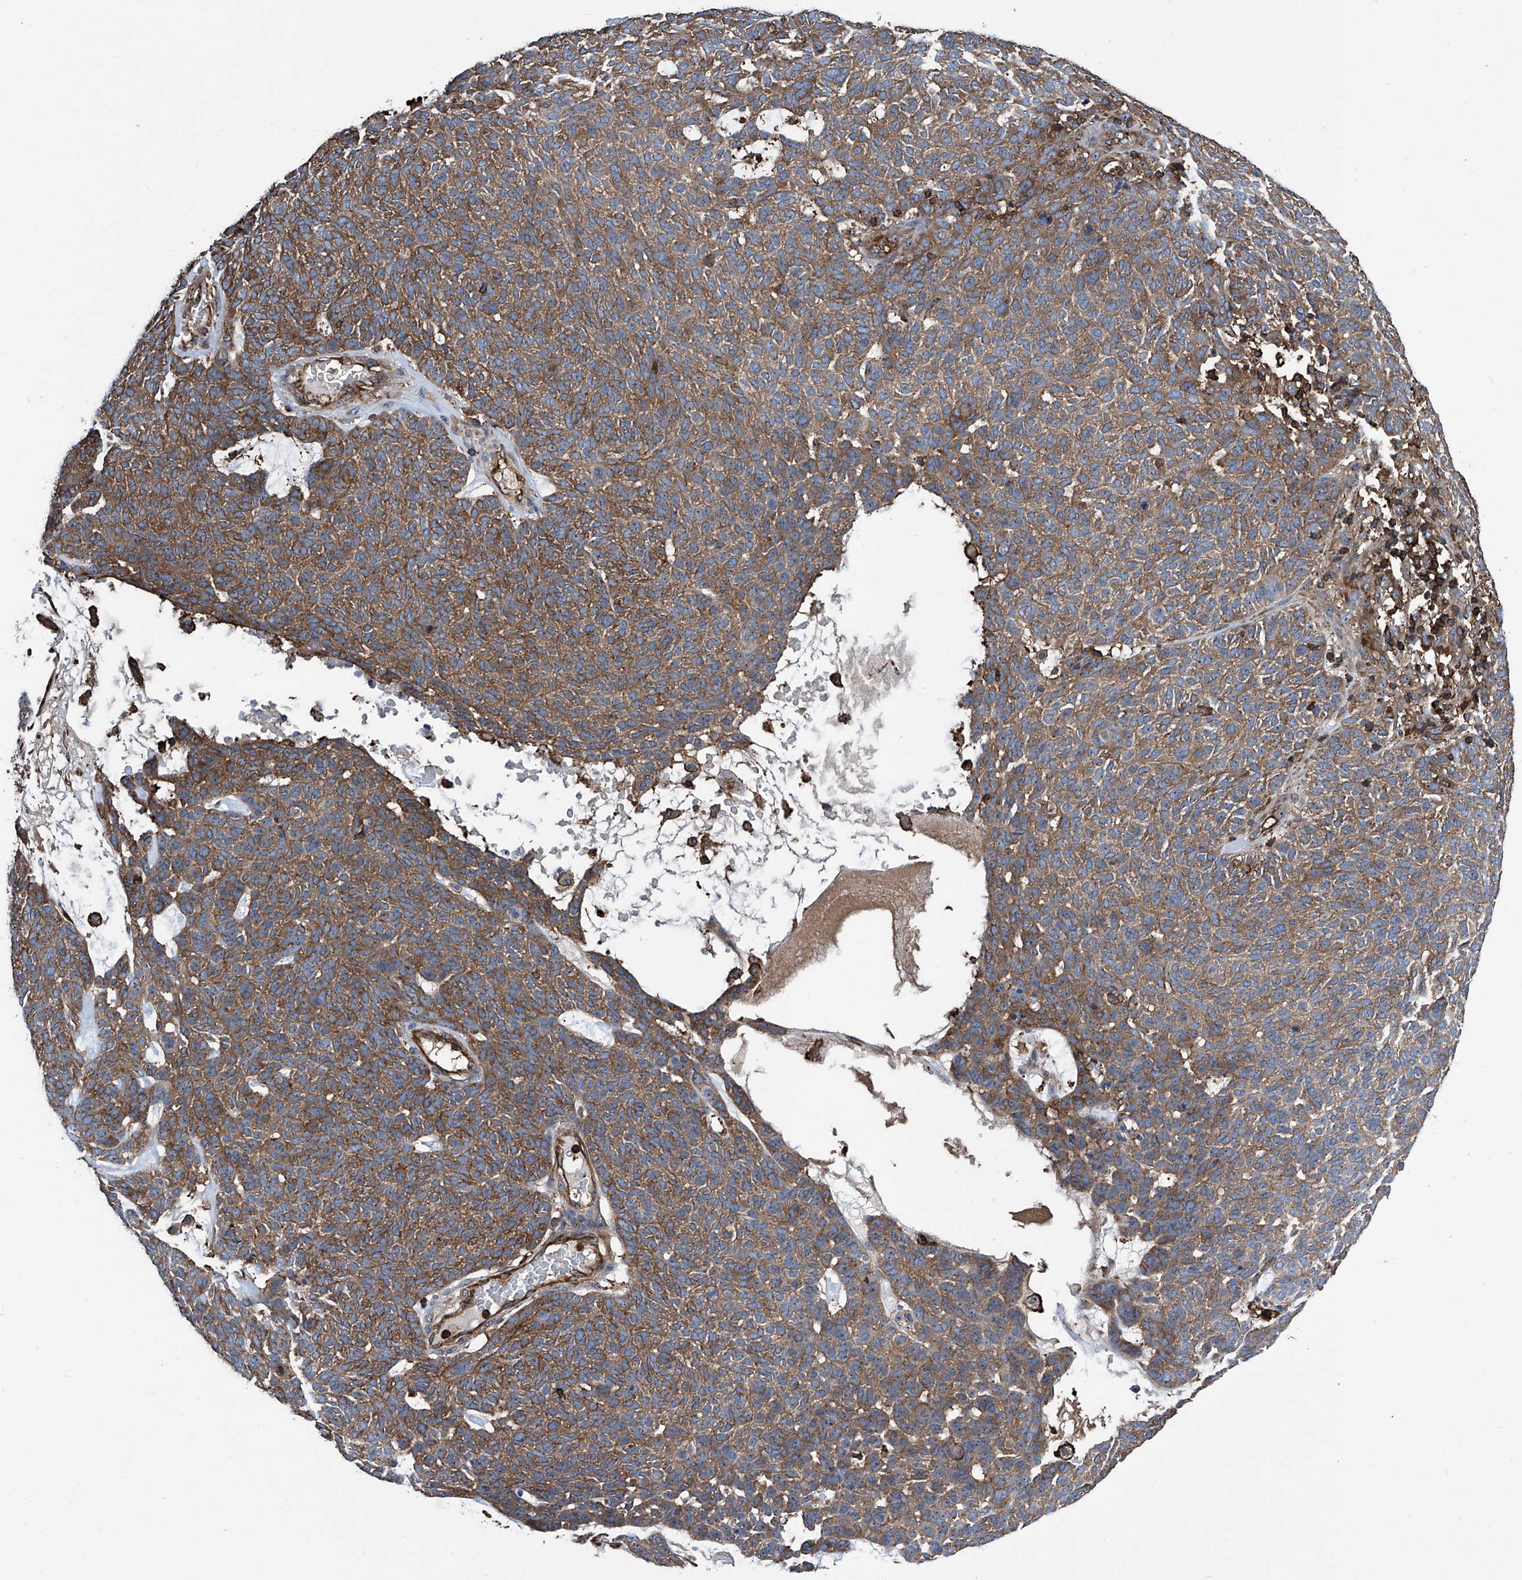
{"staining": {"intensity": "moderate", "quantity": ">75%", "location": "cytoplasmic/membranous"}, "tissue": "skin cancer", "cell_type": "Tumor cells", "image_type": "cancer", "snomed": [{"axis": "morphology", "description": "Squamous cell carcinoma, NOS"}, {"axis": "topography", "description": "Skin"}], "caption": "An IHC photomicrograph of tumor tissue is shown. Protein staining in brown highlights moderate cytoplasmic/membranous positivity in squamous cell carcinoma (skin) within tumor cells. (DAB (3,3'-diaminobenzidine) IHC with brightfield microscopy, high magnification).", "gene": "ZNF484", "patient": {"sex": "female", "age": 90}}